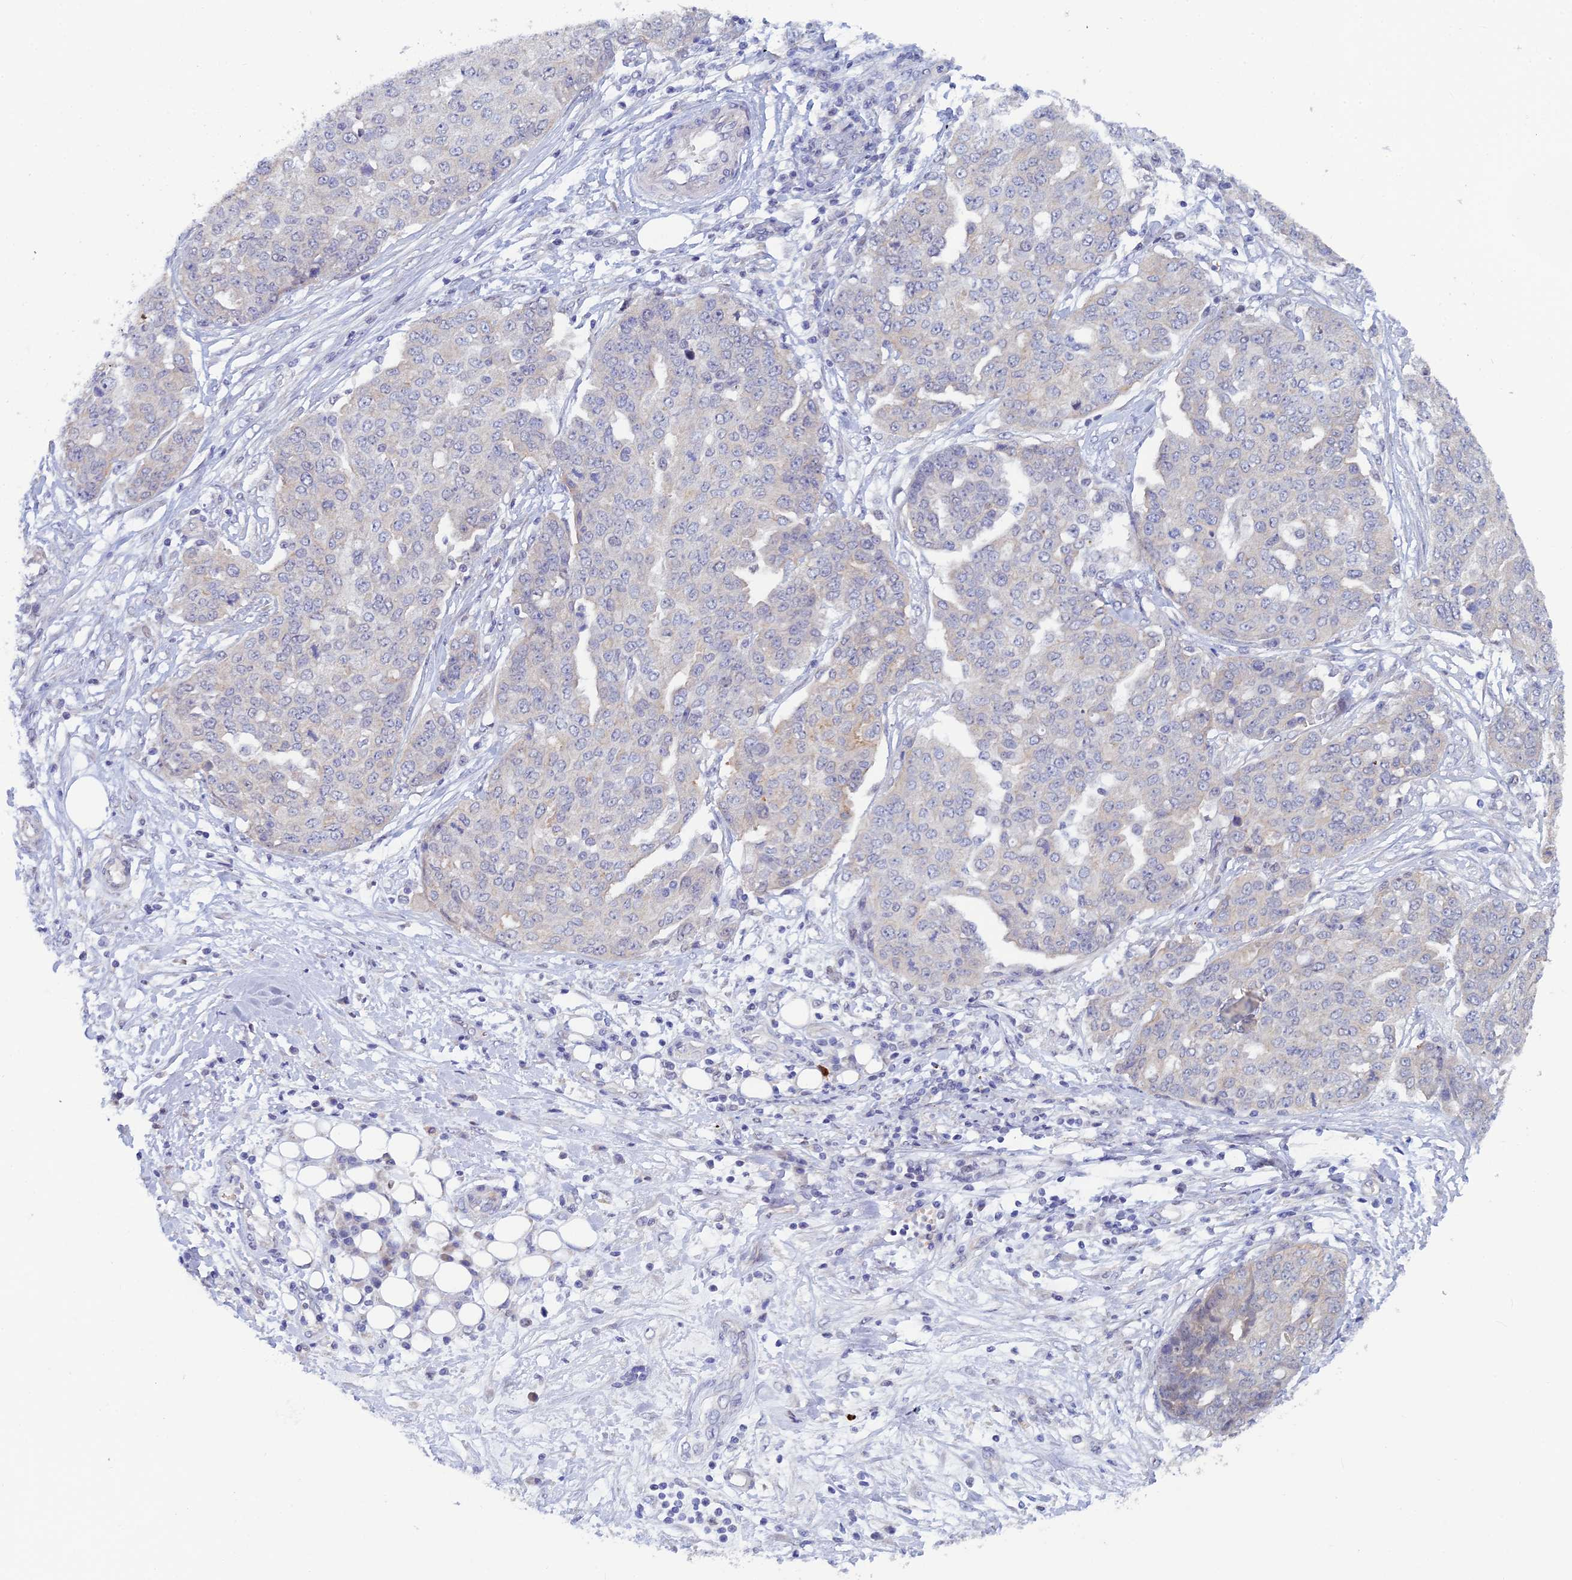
{"staining": {"intensity": "negative", "quantity": "none", "location": "none"}, "tissue": "ovarian cancer", "cell_type": "Tumor cells", "image_type": "cancer", "snomed": [{"axis": "morphology", "description": "Cystadenocarcinoma, serous, NOS"}, {"axis": "topography", "description": "Soft tissue"}, {"axis": "topography", "description": "Ovary"}], "caption": "Protein analysis of serous cystadenocarcinoma (ovarian) reveals no significant positivity in tumor cells.", "gene": "GIPC1", "patient": {"sex": "female", "age": 57}}